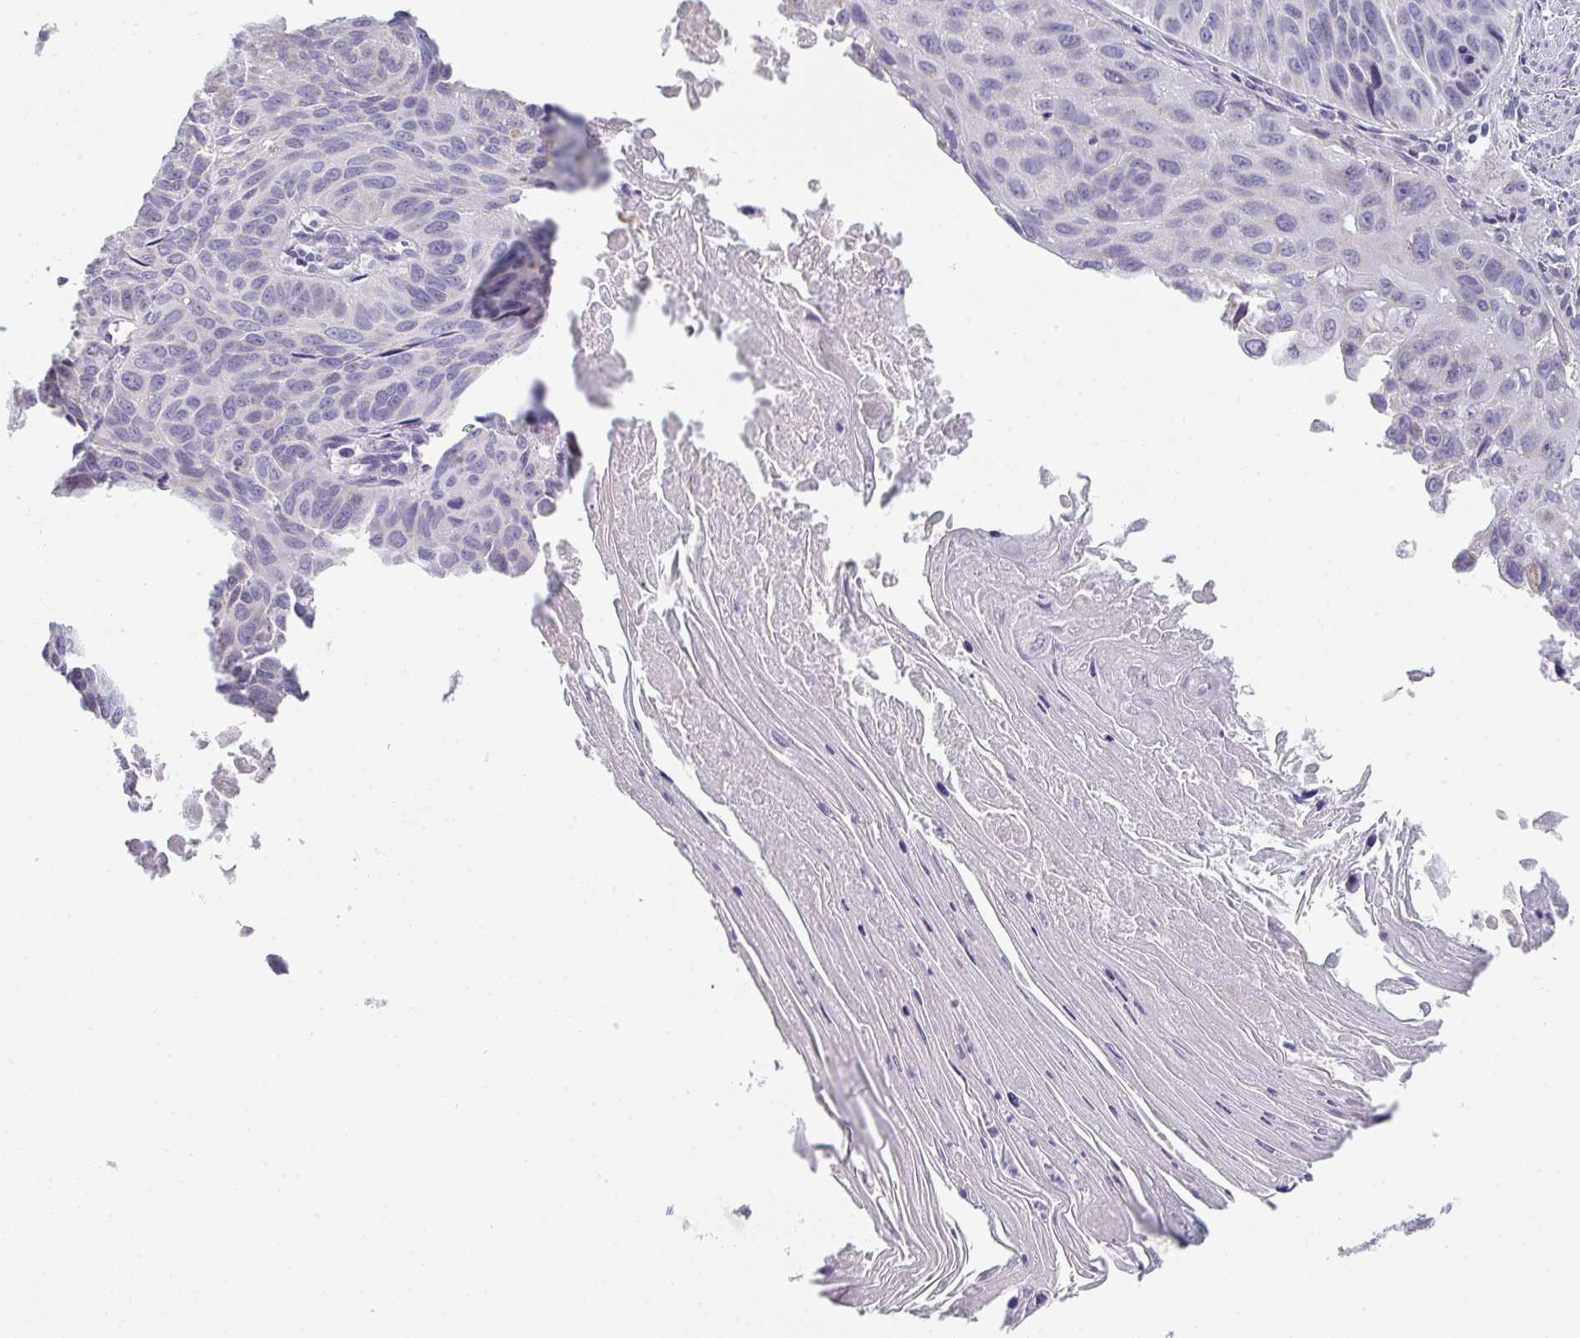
{"staining": {"intensity": "negative", "quantity": "none", "location": "none"}, "tissue": "lung cancer", "cell_type": "Tumor cells", "image_type": "cancer", "snomed": [{"axis": "morphology", "description": "Squamous cell carcinoma, NOS"}, {"axis": "topography", "description": "Lung"}], "caption": "This is an immunohistochemistry (IHC) photomicrograph of lung squamous cell carcinoma. There is no staining in tumor cells.", "gene": "CACNA1S", "patient": {"sex": "male", "age": 71}}